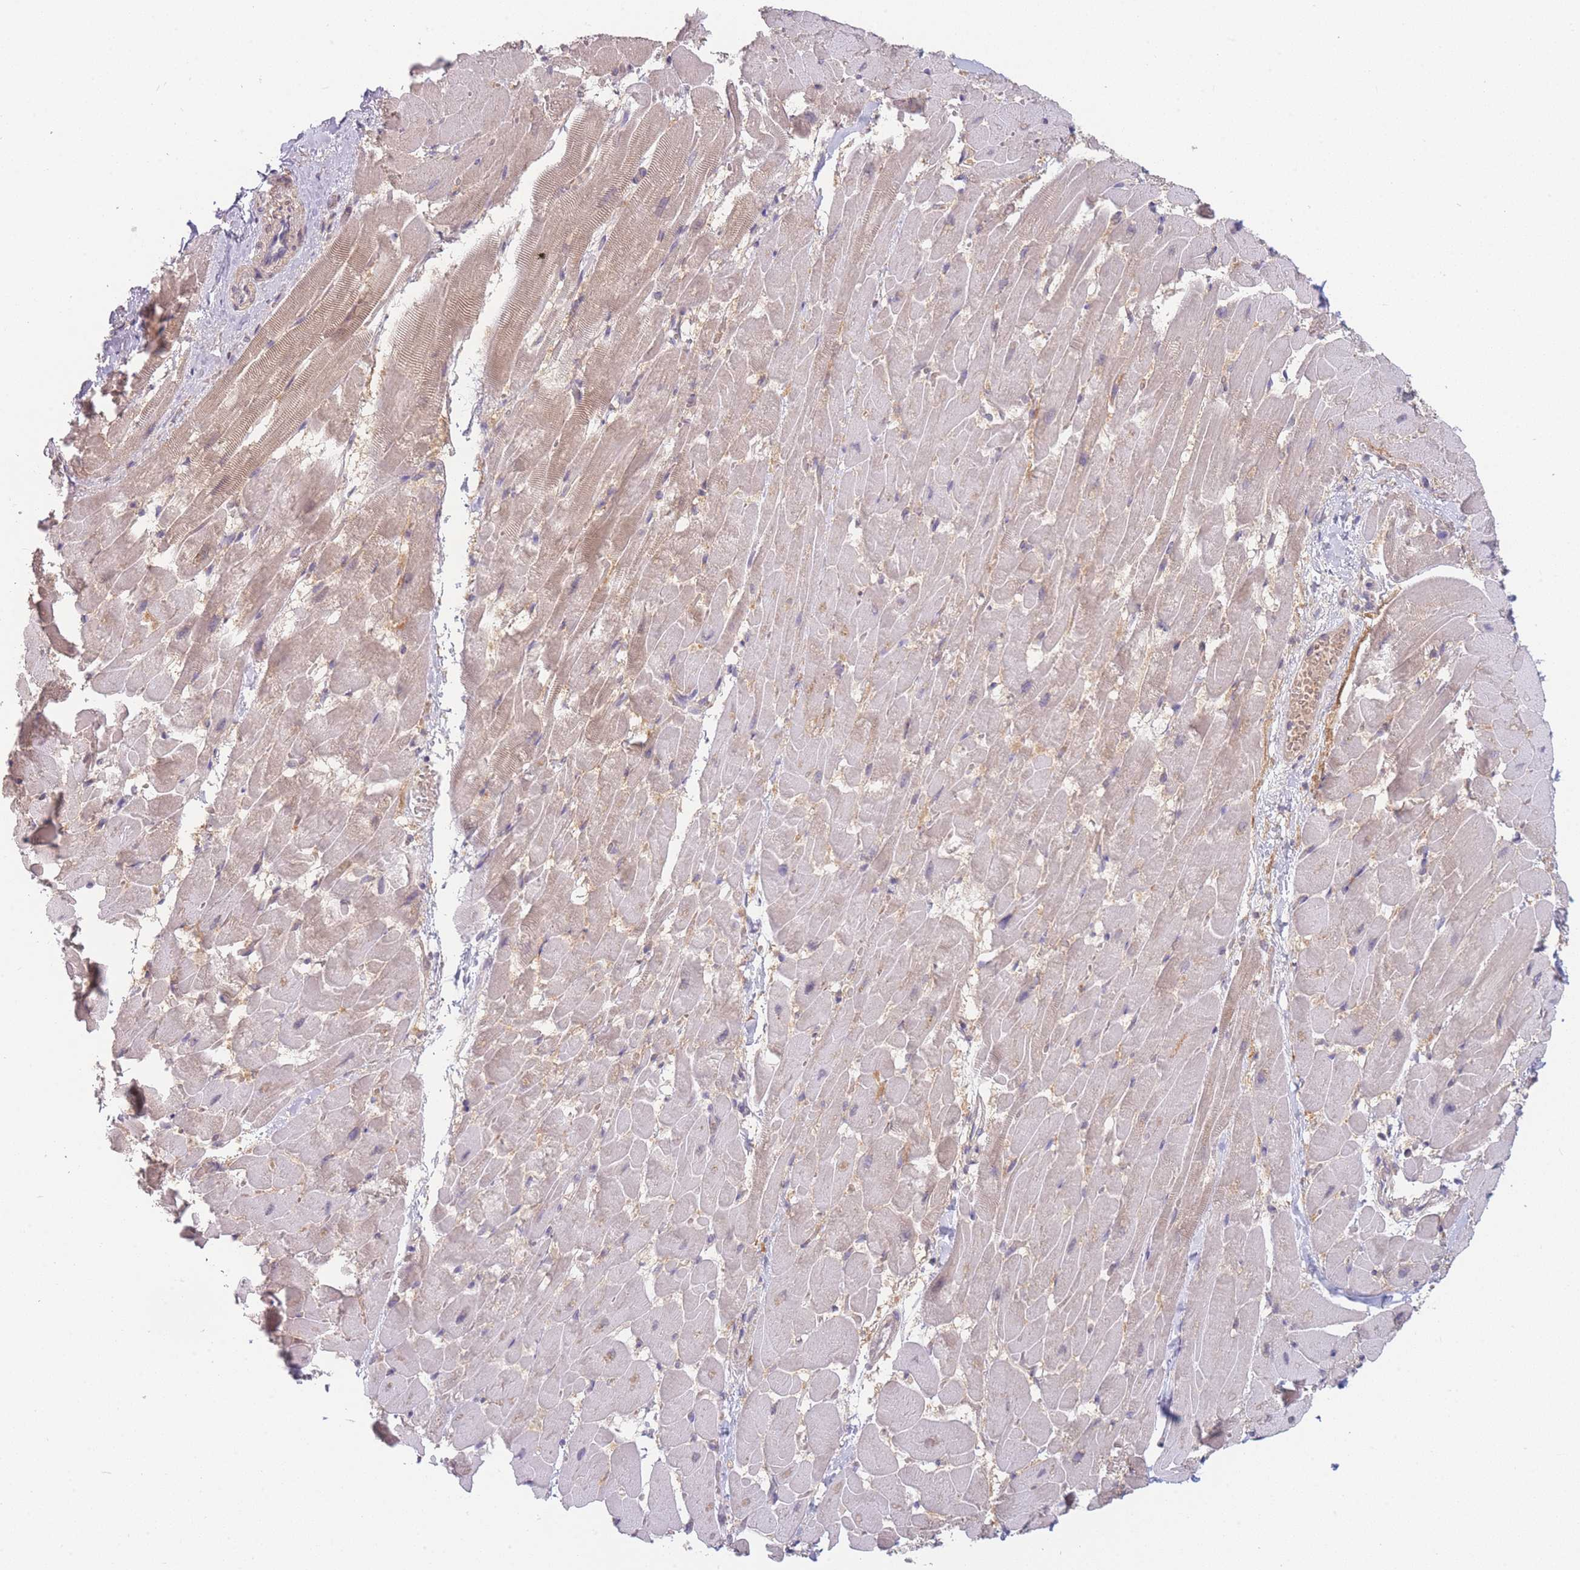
{"staining": {"intensity": "weak", "quantity": "<25%", "location": "cytoplasmic/membranous"}, "tissue": "heart muscle", "cell_type": "Cardiomyocytes", "image_type": "normal", "snomed": [{"axis": "morphology", "description": "Normal tissue, NOS"}, {"axis": "topography", "description": "Heart"}], "caption": "A histopathology image of human heart muscle is negative for staining in cardiomyocytes.", "gene": "MRI1", "patient": {"sex": "male", "age": 37}}